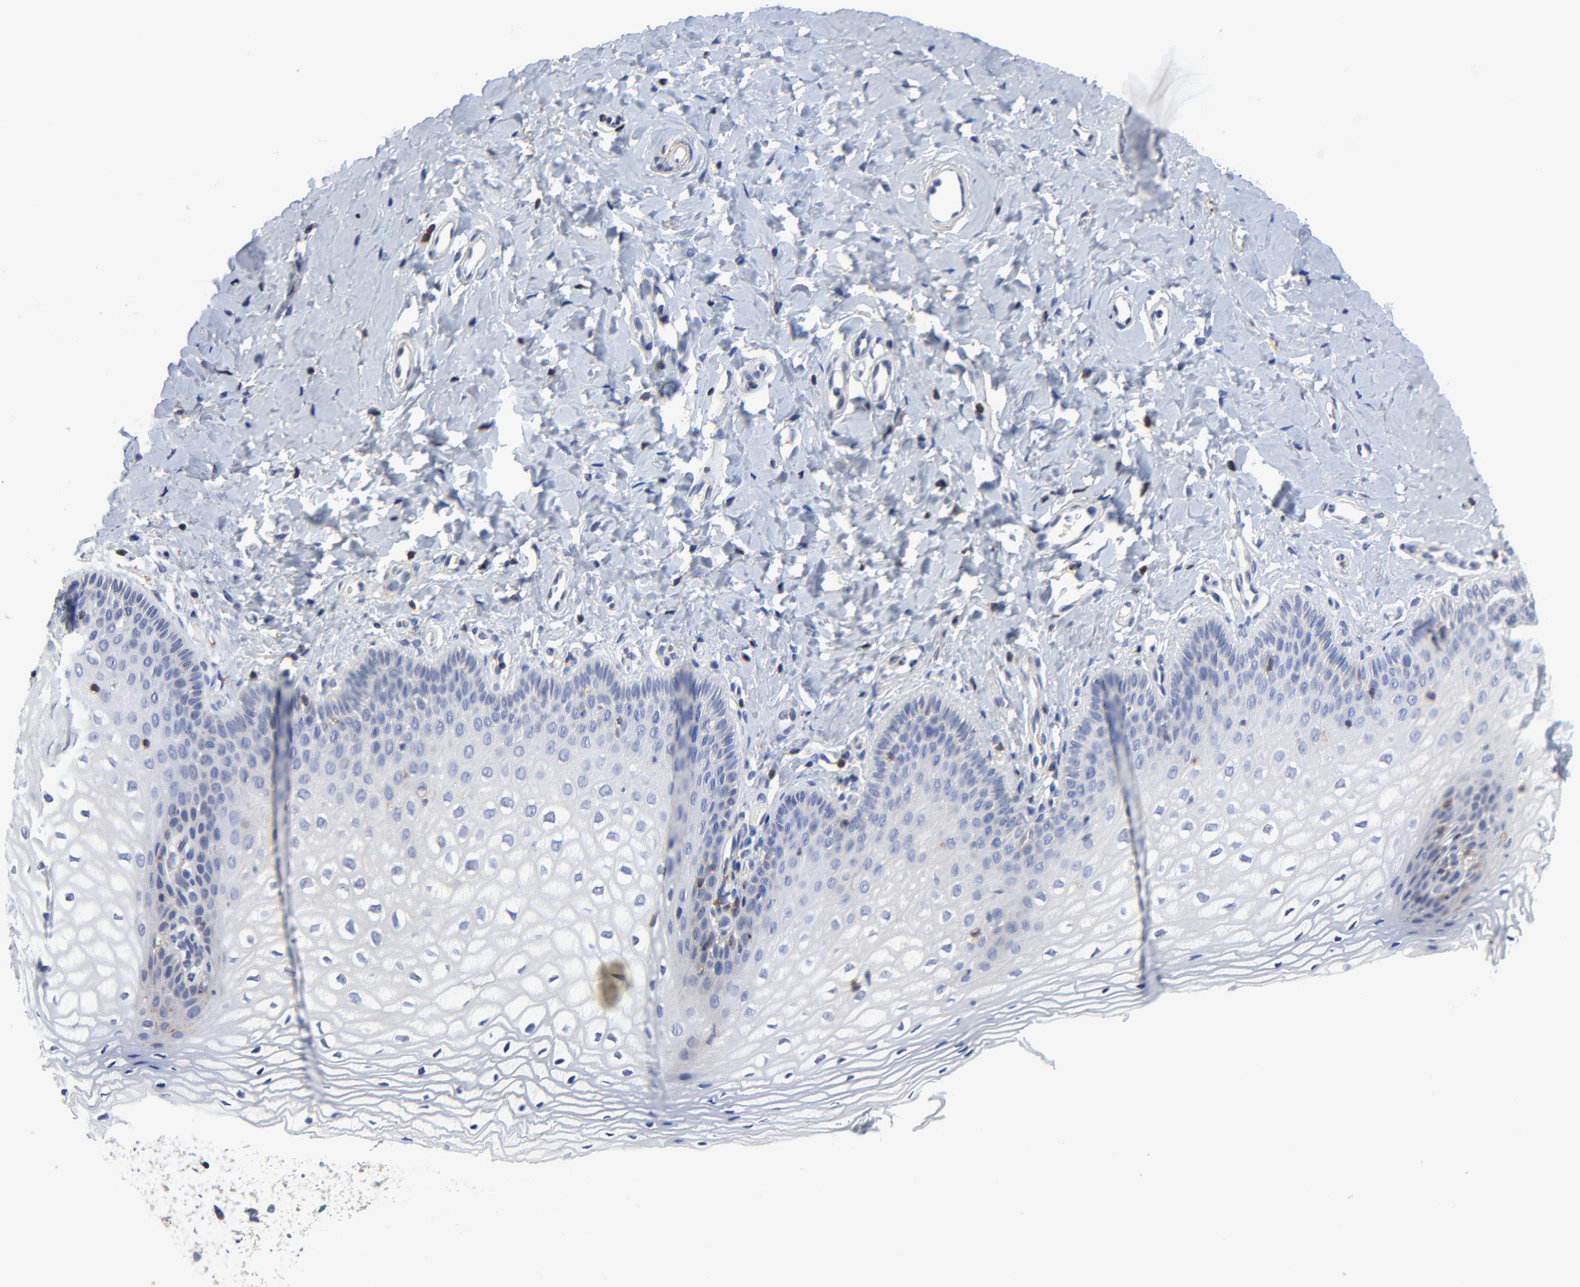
{"staining": {"intensity": "negative", "quantity": "none", "location": "none"}, "tissue": "vagina", "cell_type": "Squamous epithelial cells", "image_type": "normal", "snomed": [{"axis": "morphology", "description": "Normal tissue, NOS"}, {"axis": "topography", "description": "Vagina"}], "caption": "A photomicrograph of human vagina is negative for staining in squamous epithelial cells.", "gene": "SKAP1", "patient": {"sex": "female", "age": 55}}